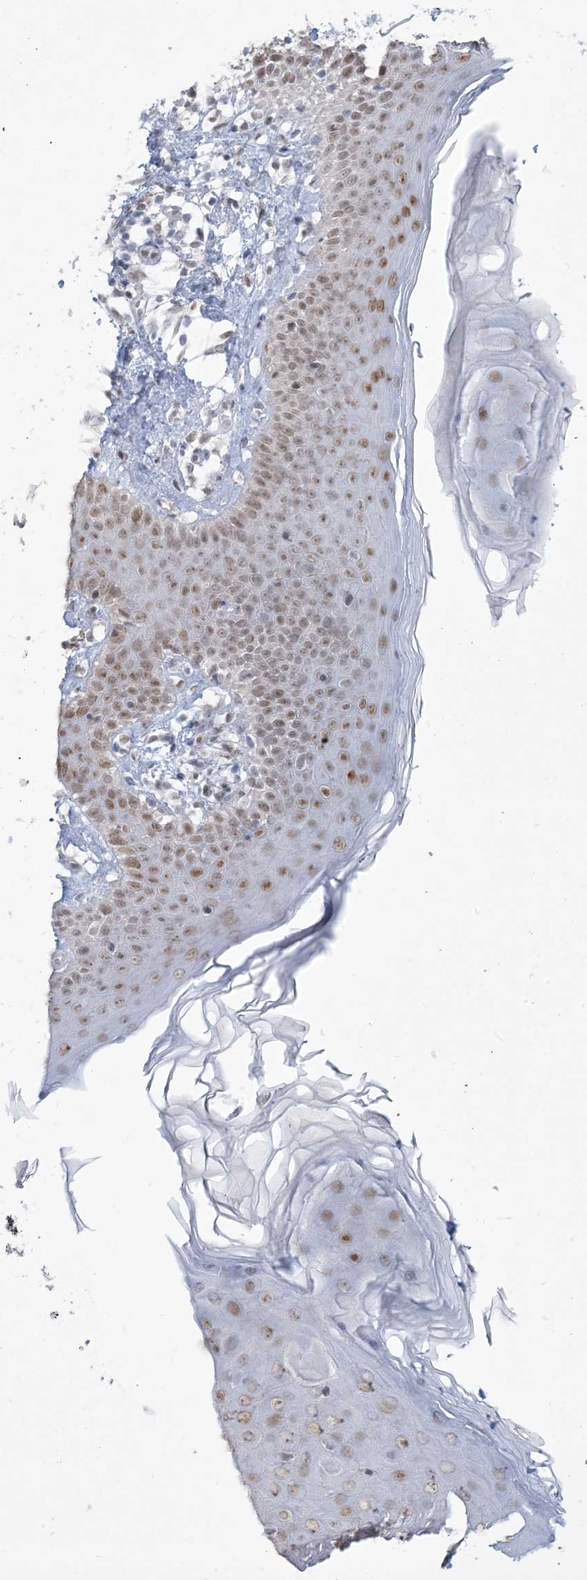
{"staining": {"intensity": "weak", "quantity": ">75%", "location": "nuclear"}, "tissue": "skin", "cell_type": "Fibroblasts", "image_type": "normal", "snomed": [{"axis": "morphology", "description": "Normal tissue, NOS"}, {"axis": "topography", "description": "Skin"}], "caption": "A brown stain highlights weak nuclear expression of a protein in fibroblasts of unremarkable skin.", "gene": "HOMEZ", "patient": {"sex": "male", "age": 52}}